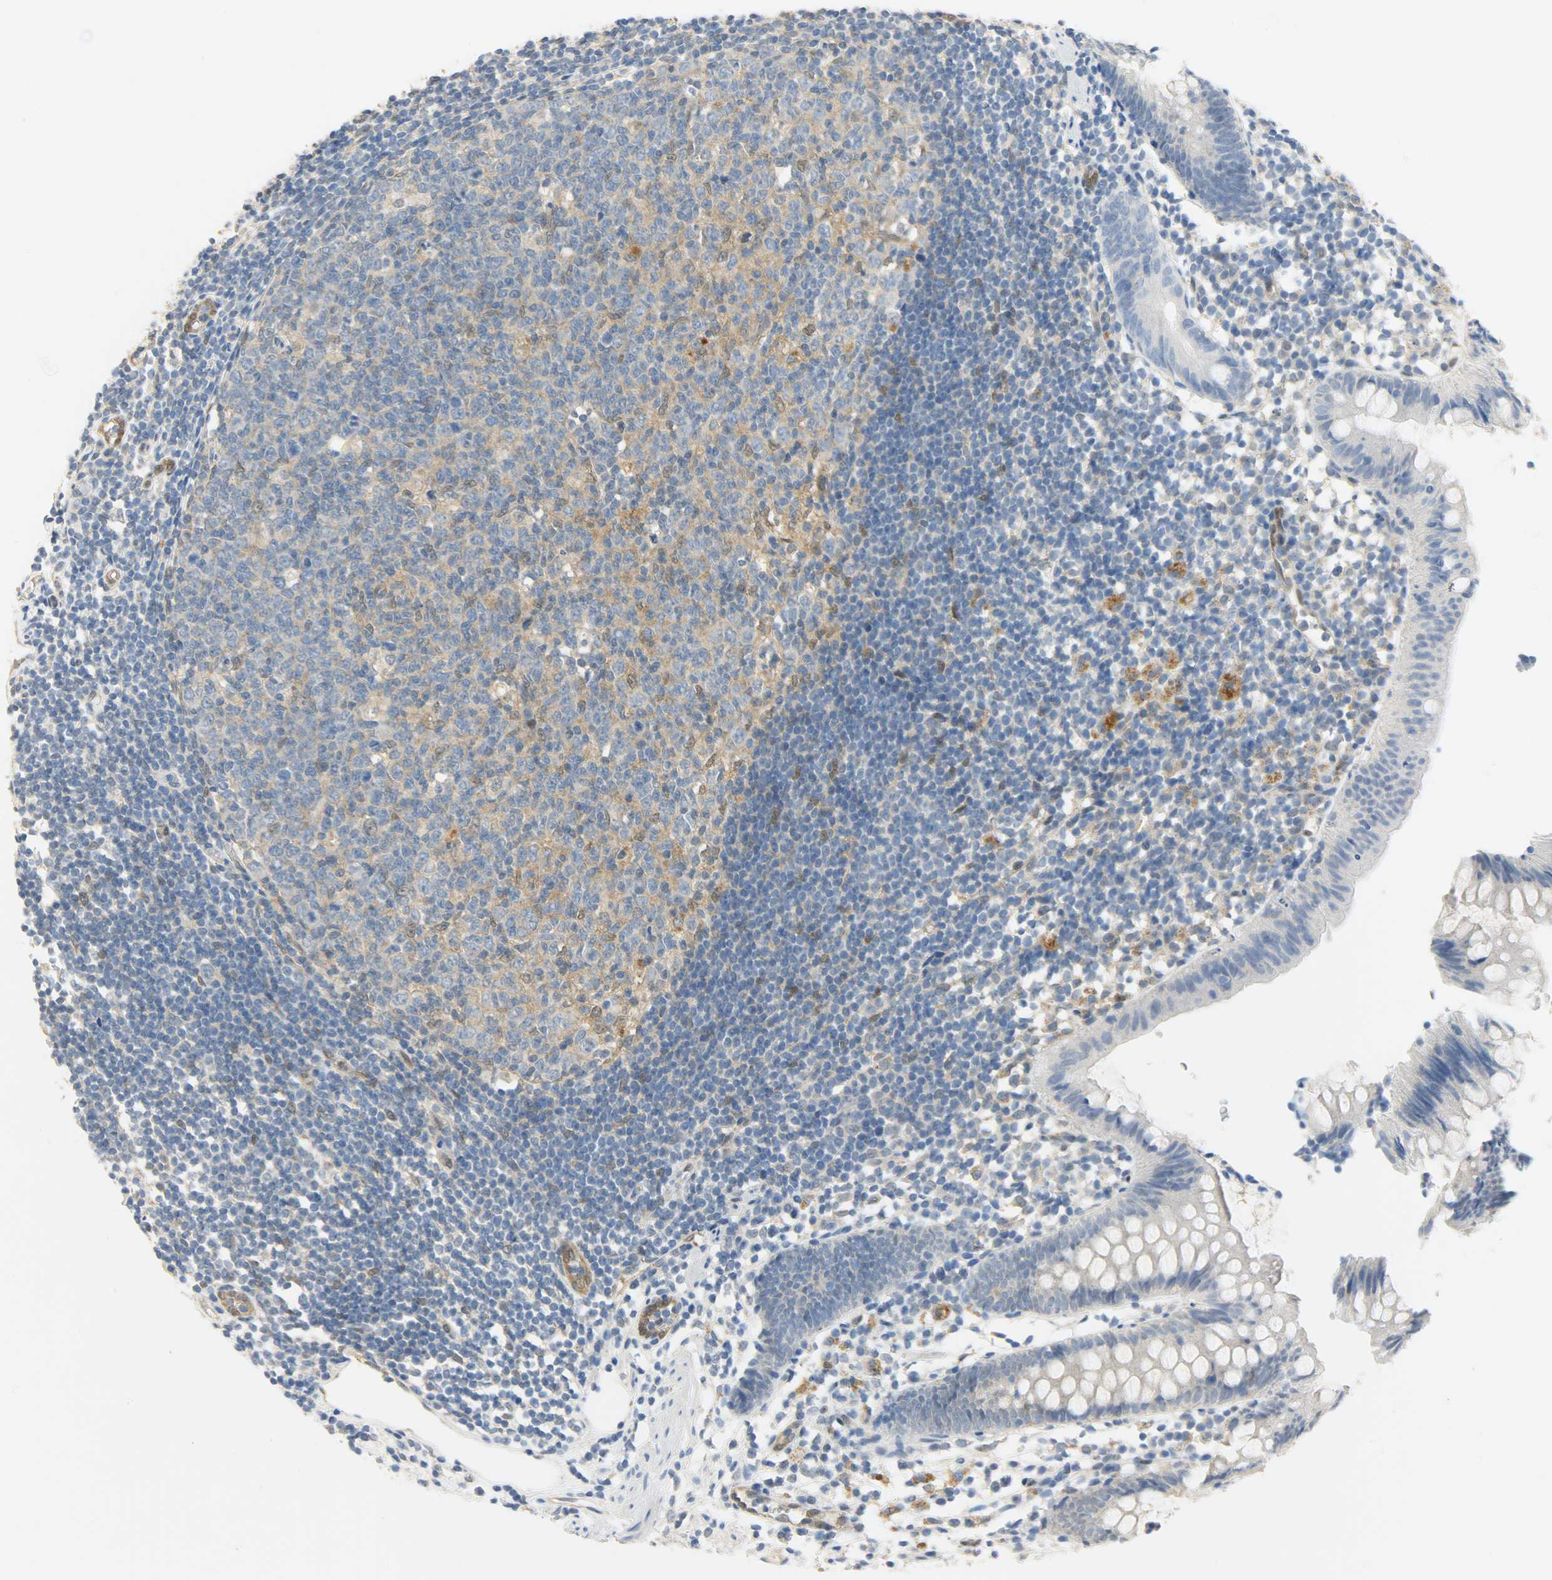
{"staining": {"intensity": "negative", "quantity": "none", "location": "none"}, "tissue": "appendix", "cell_type": "Glandular cells", "image_type": "normal", "snomed": [{"axis": "morphology", "description": "Normal tissue, NOS"}, {"axis": "topography", "description": "Appendix"}], "caption": "IHC histopathology image of unremarkable appendix stained for a protein (brown), which demonstrates no staining in glandular cells.", "gene": "FKBP1A", "patient": {"sex": "male", "age": 38}}